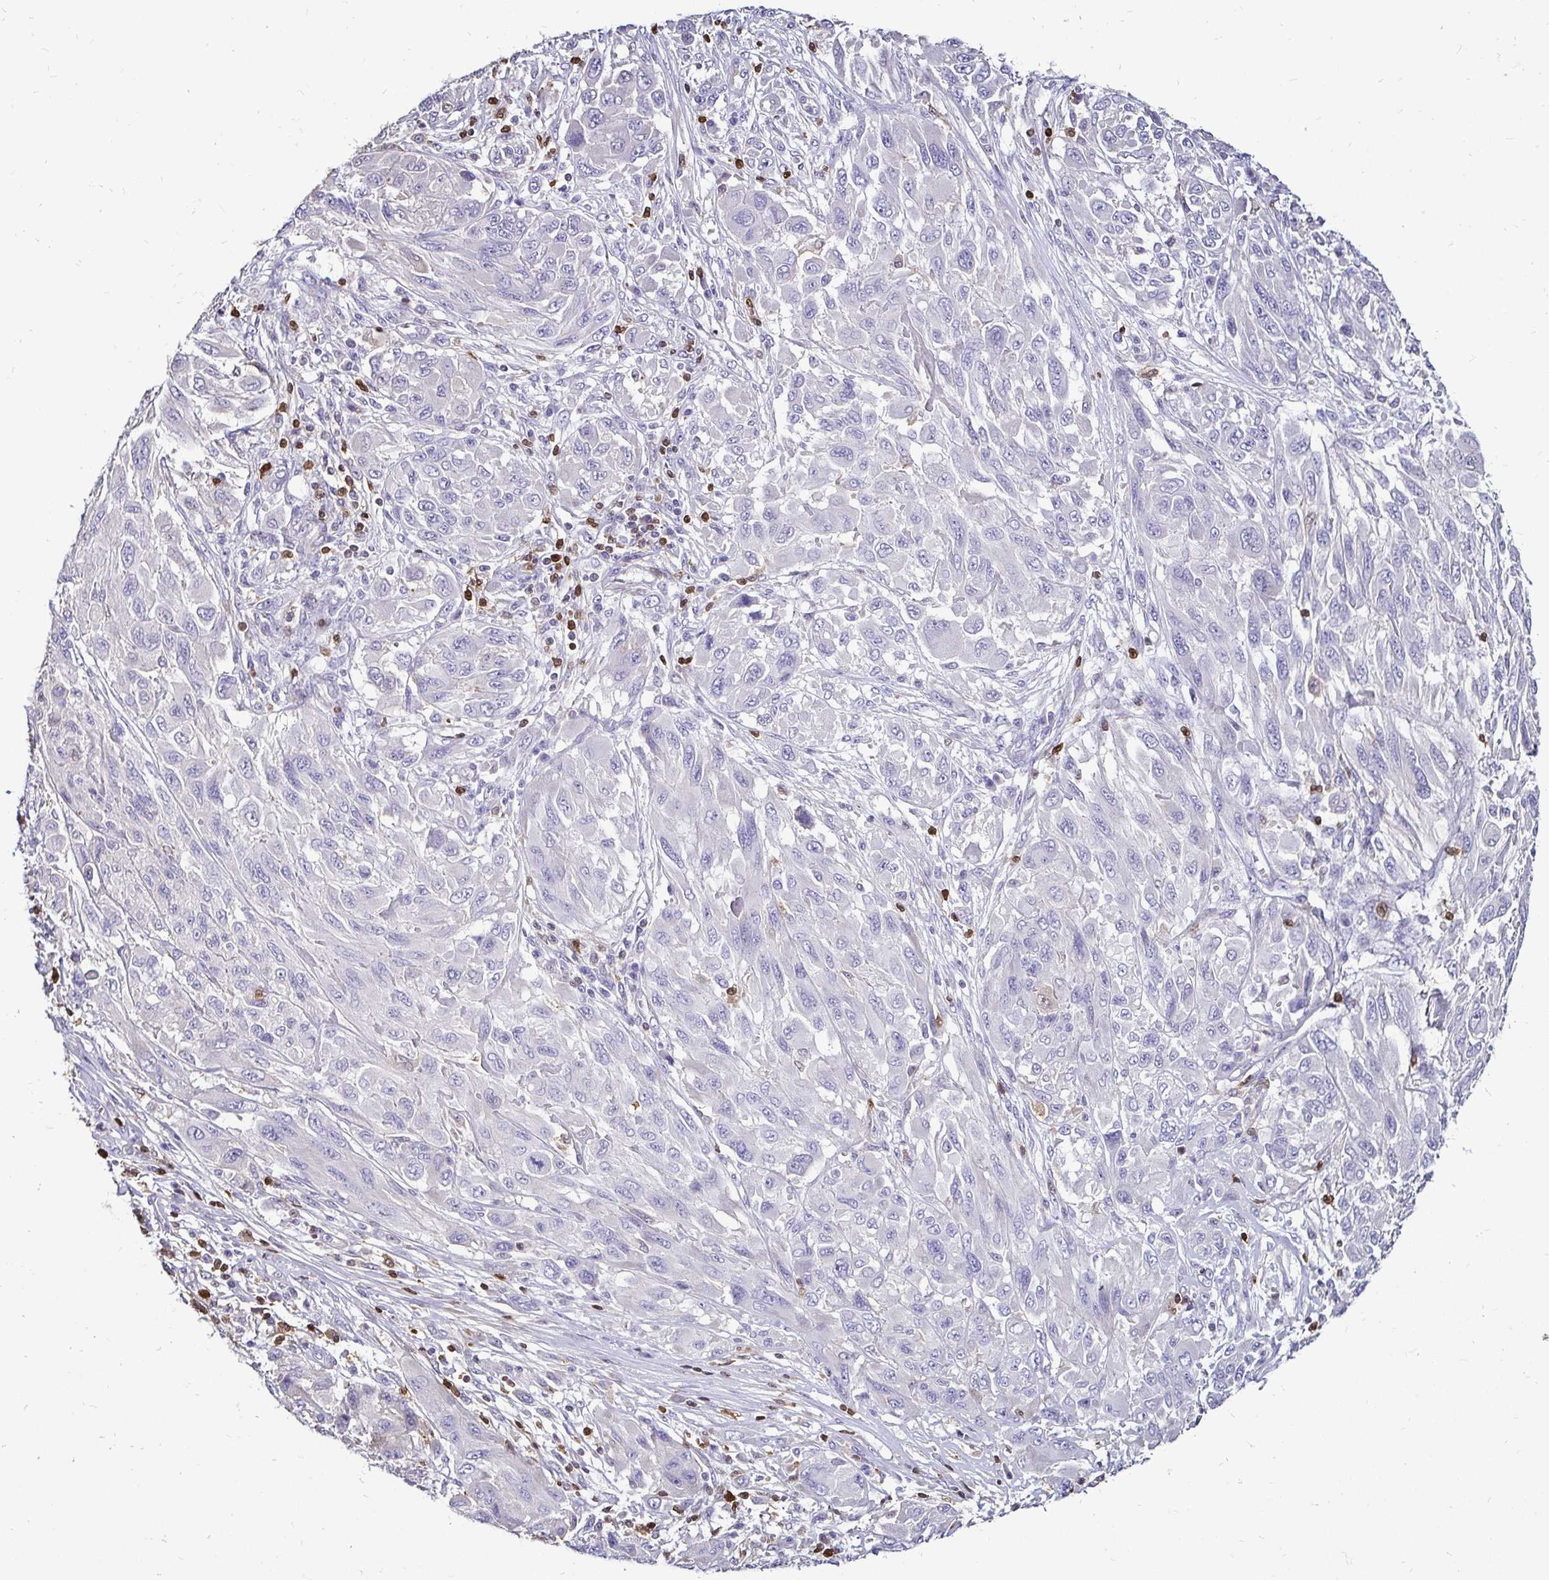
{"staining": {"intensity": "negative", "quantity": "none", "location": "none"}, "tissue": "melanoma", "cell_type": "Tumor cells", "image_type": "cancer", "snomed": [{"axis": "morphology", "description": "Malignant melanoma, NOS"}, {"axis": "topography", "description": "Skin"}], "caption": "Melanoma was stained to show a protein in brown. There is no significant staining in tumor cells.", "gene": "ZFP1", "patient": {"sex": "female", "age": 91}}